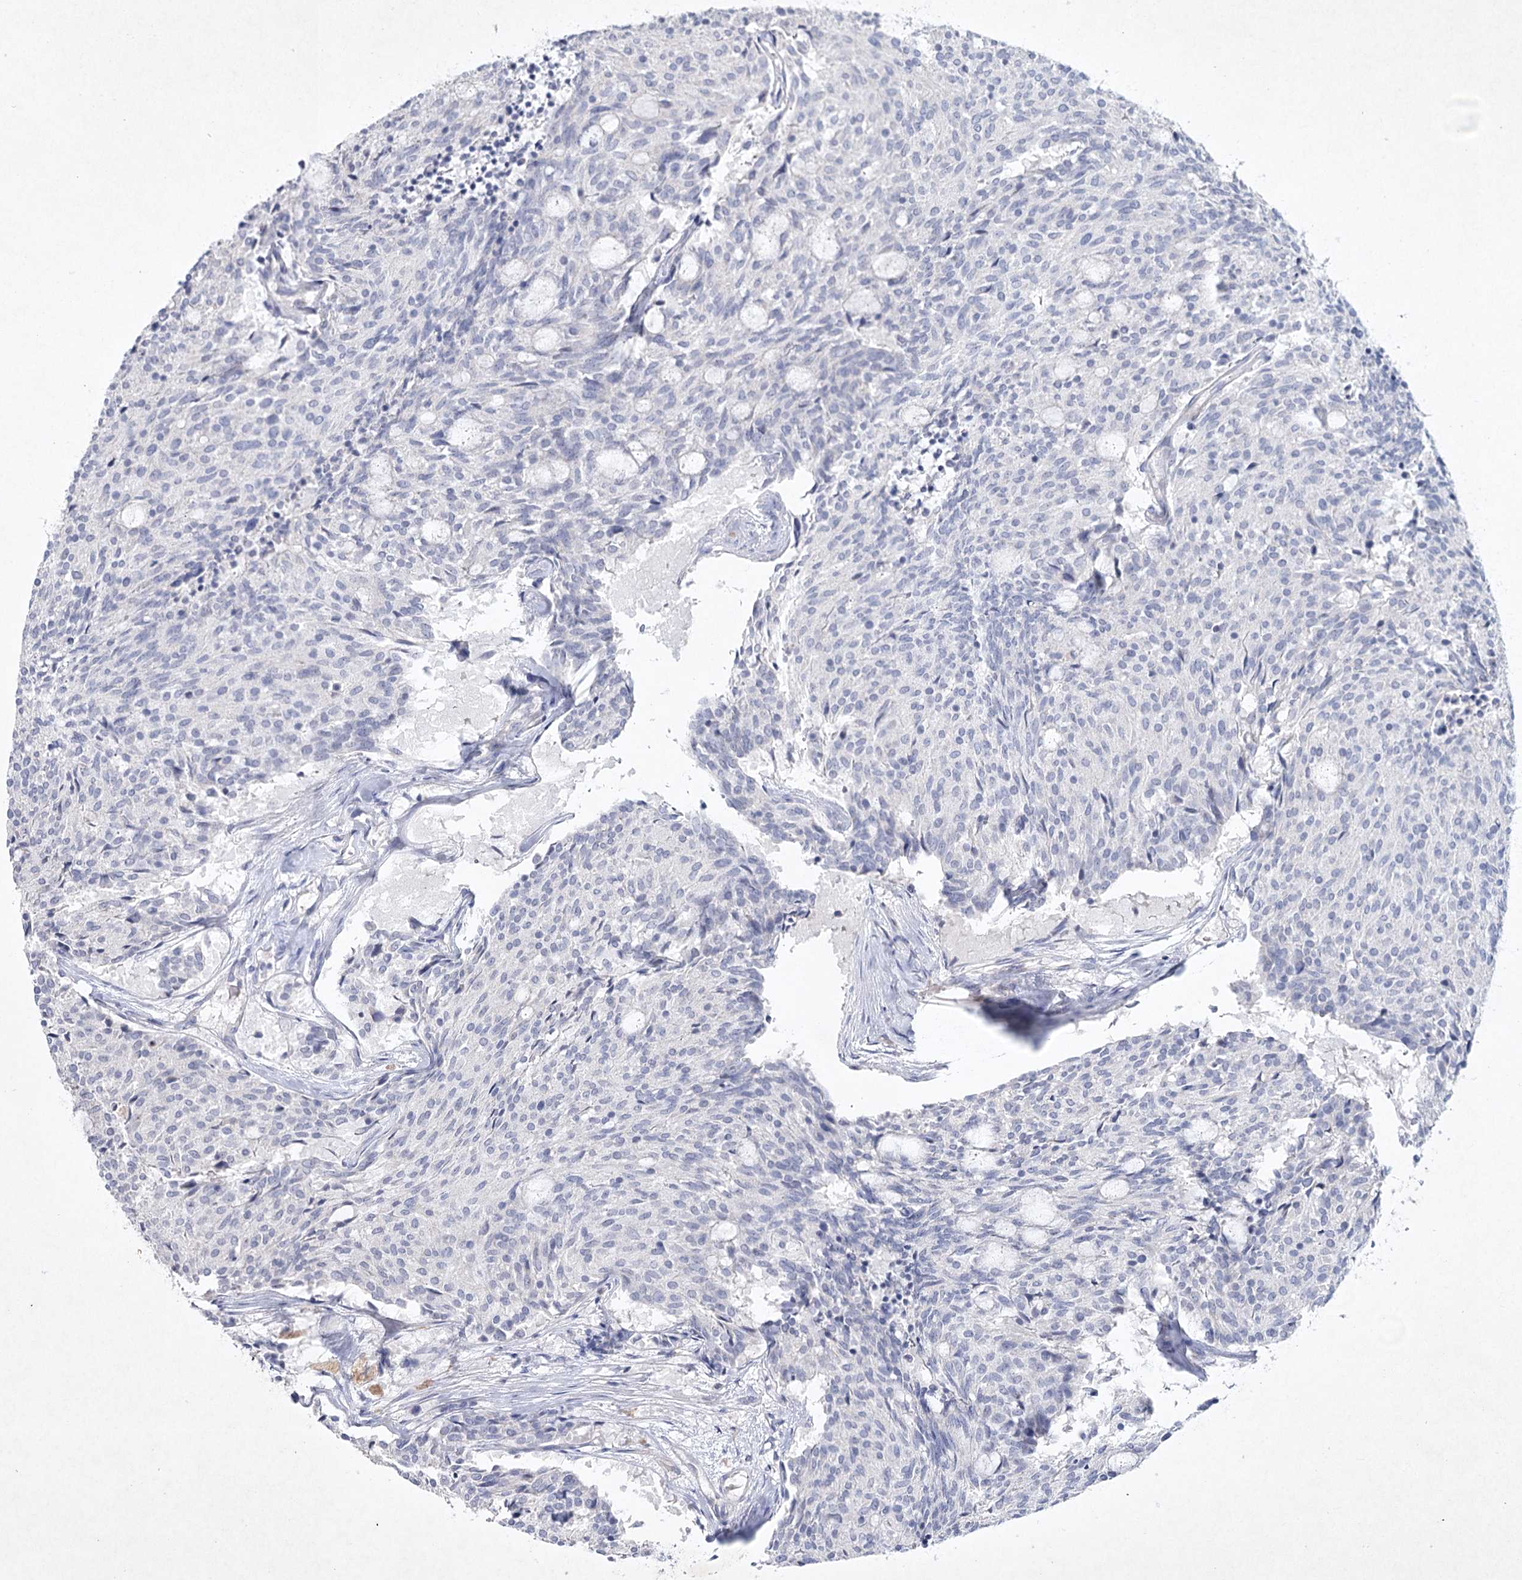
{"staining": {"intensity": "negative", "quantity": "none", "location": "none"}, "tissue": "carcinoid", "cell_type": "Tumor cells", "image_type": "cancer", "snomed": [{"axis": "morphology", "description": "Carcinoid, malignant, NOS"}, {"axis": "topography", "description": "Pancreas"}], "caption": "An immunohistochemistry photomicrograph of carcinoid is shown. There is no staining in tumor cells of carcinoid.", "gene": "MAP3K13", "patient": {"sex": "female", "age": 54}}